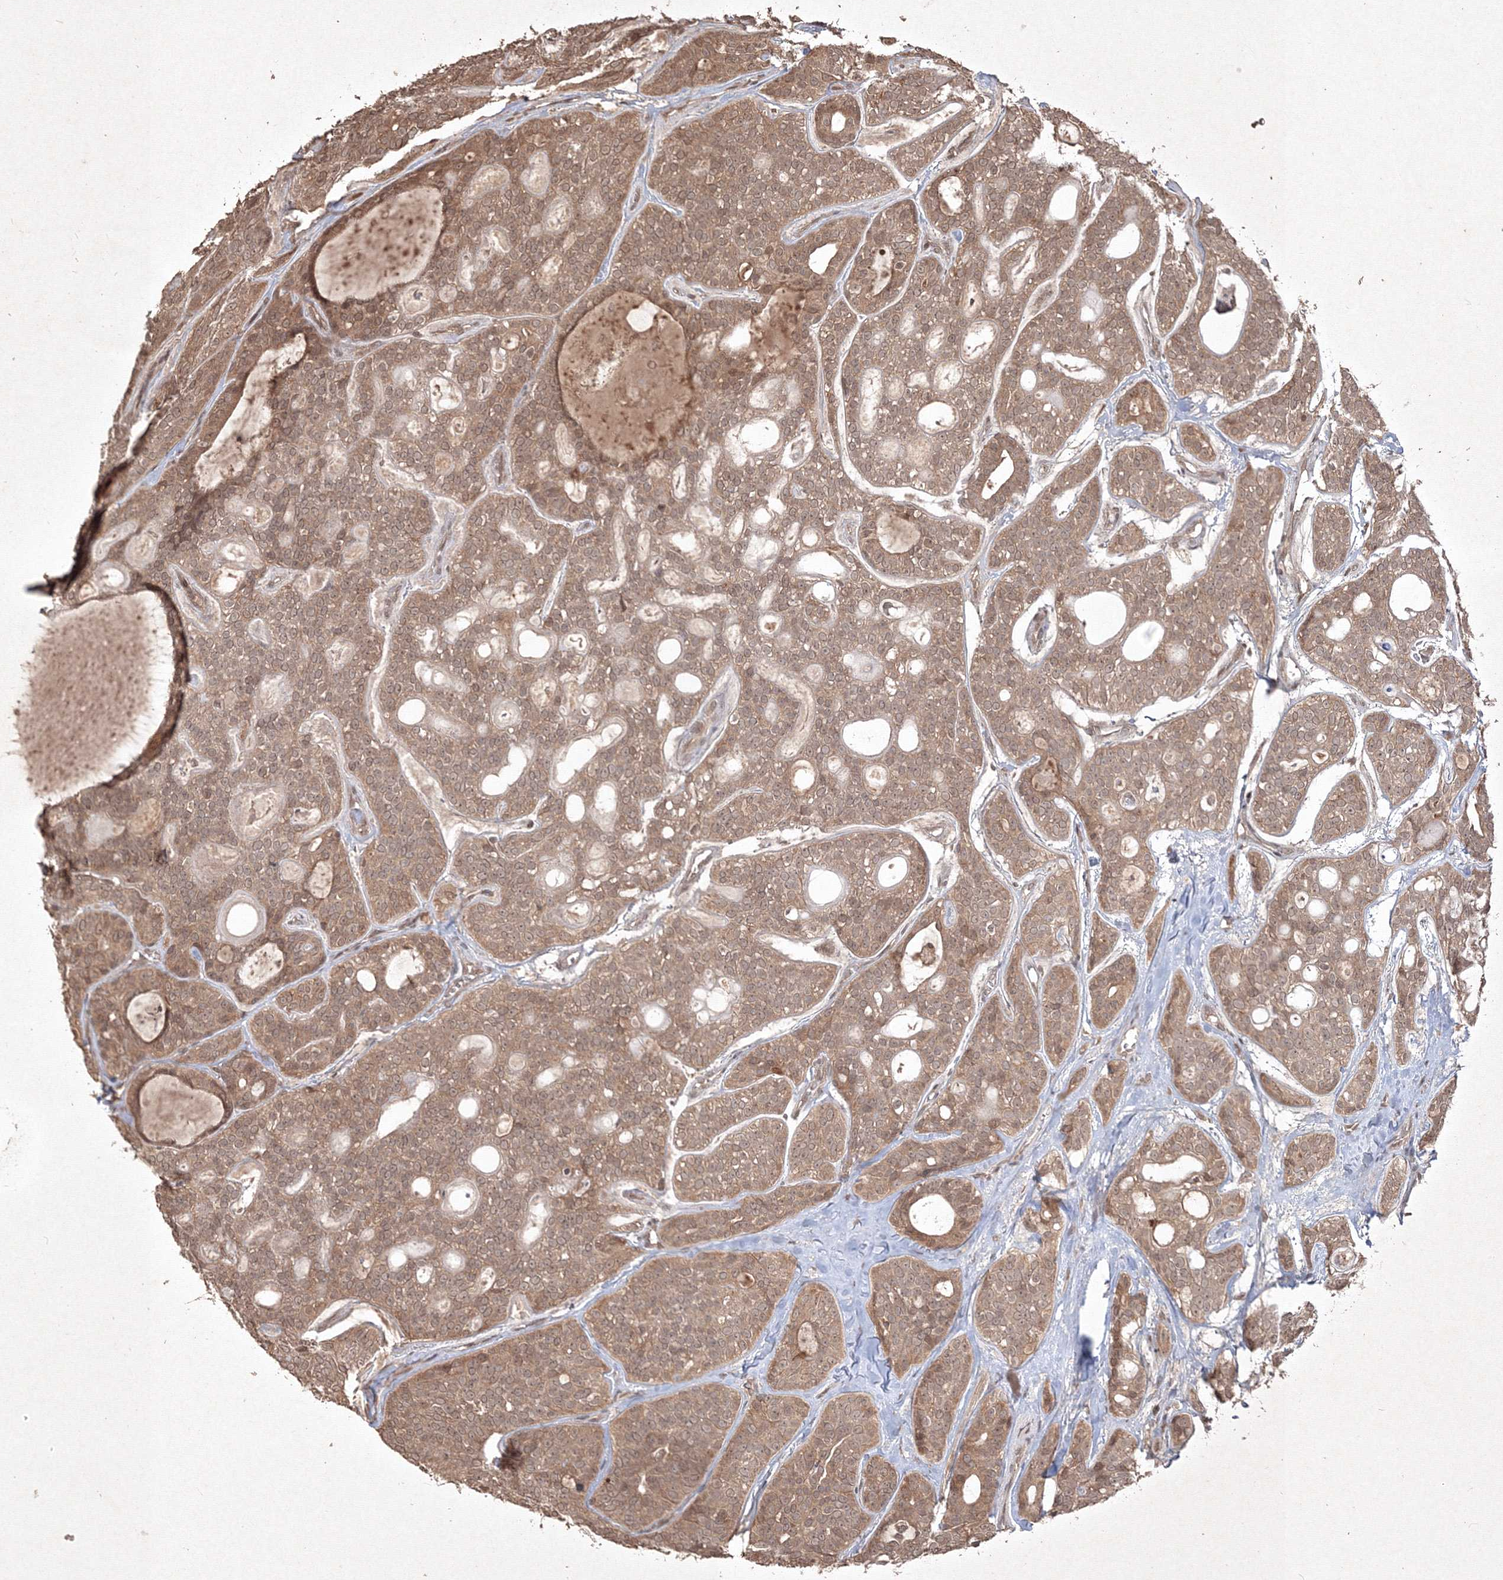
{"staining": {"intensity": "moderate", "quantity": ">75%", "location": "cytoplasmic/membranous,nuclear"}, "tissue": "head and neck cancer", "cell_type": "Tumor cells", "image_type": "cancer", "snomed": [{"axis": "morphology", "description": "Adenocarcinoma, NOS"}, {"axis": "topography", "description": "Head-Neck"}], "caption": "About >75% of tumor cells in head and neck cancer (adenocarcinoma) reveal moderate cytoplasmic/membranous and nuclear protein expression as visualized by brown immunohistochemical staining.", "gene": "PELI3", "patient": {"sex": "male", "age": 66}}